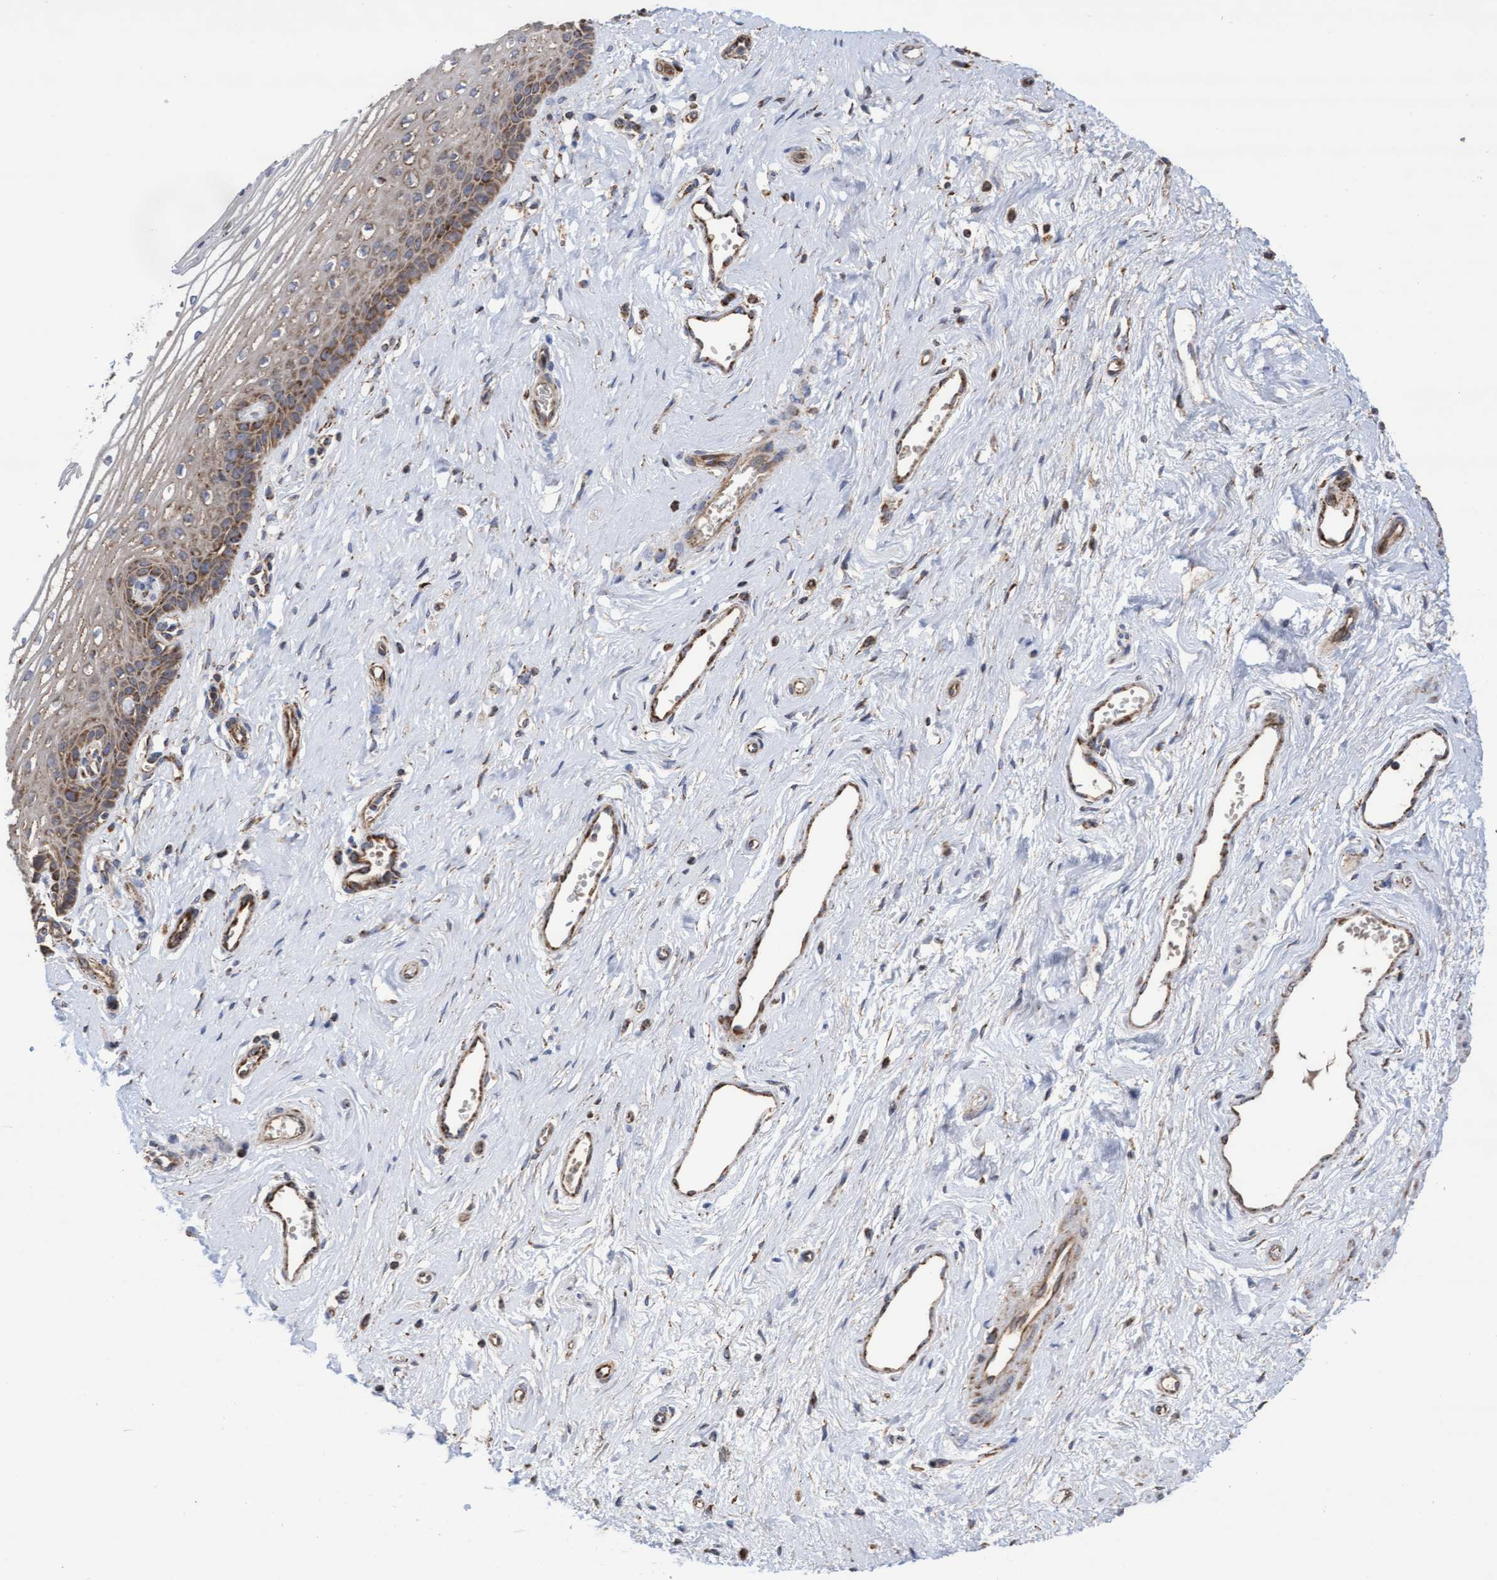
{"staining": {"intensity": "moderate", "quantity": ">75%", "location": "cytoplasmic/membranous"}, "tissue": "vagina", "cell_type": "Squamous epithelial cells", "image_type": "normal", "snomed": [{"axis": "morphology", "description": "Normal tissue, NOS"}, {"axis": "topography", "description": "Vagina"}], "caption": "DAB (3,3'-diaminobenzidine) immunohistochemical staining of unremarkable human vagina shows moderate cytoplasmic/membranous protein positivity in about >75% of squamous epithelial cells.", "gene": "COBL", "patient": {"sex": "female", "age": 46}}